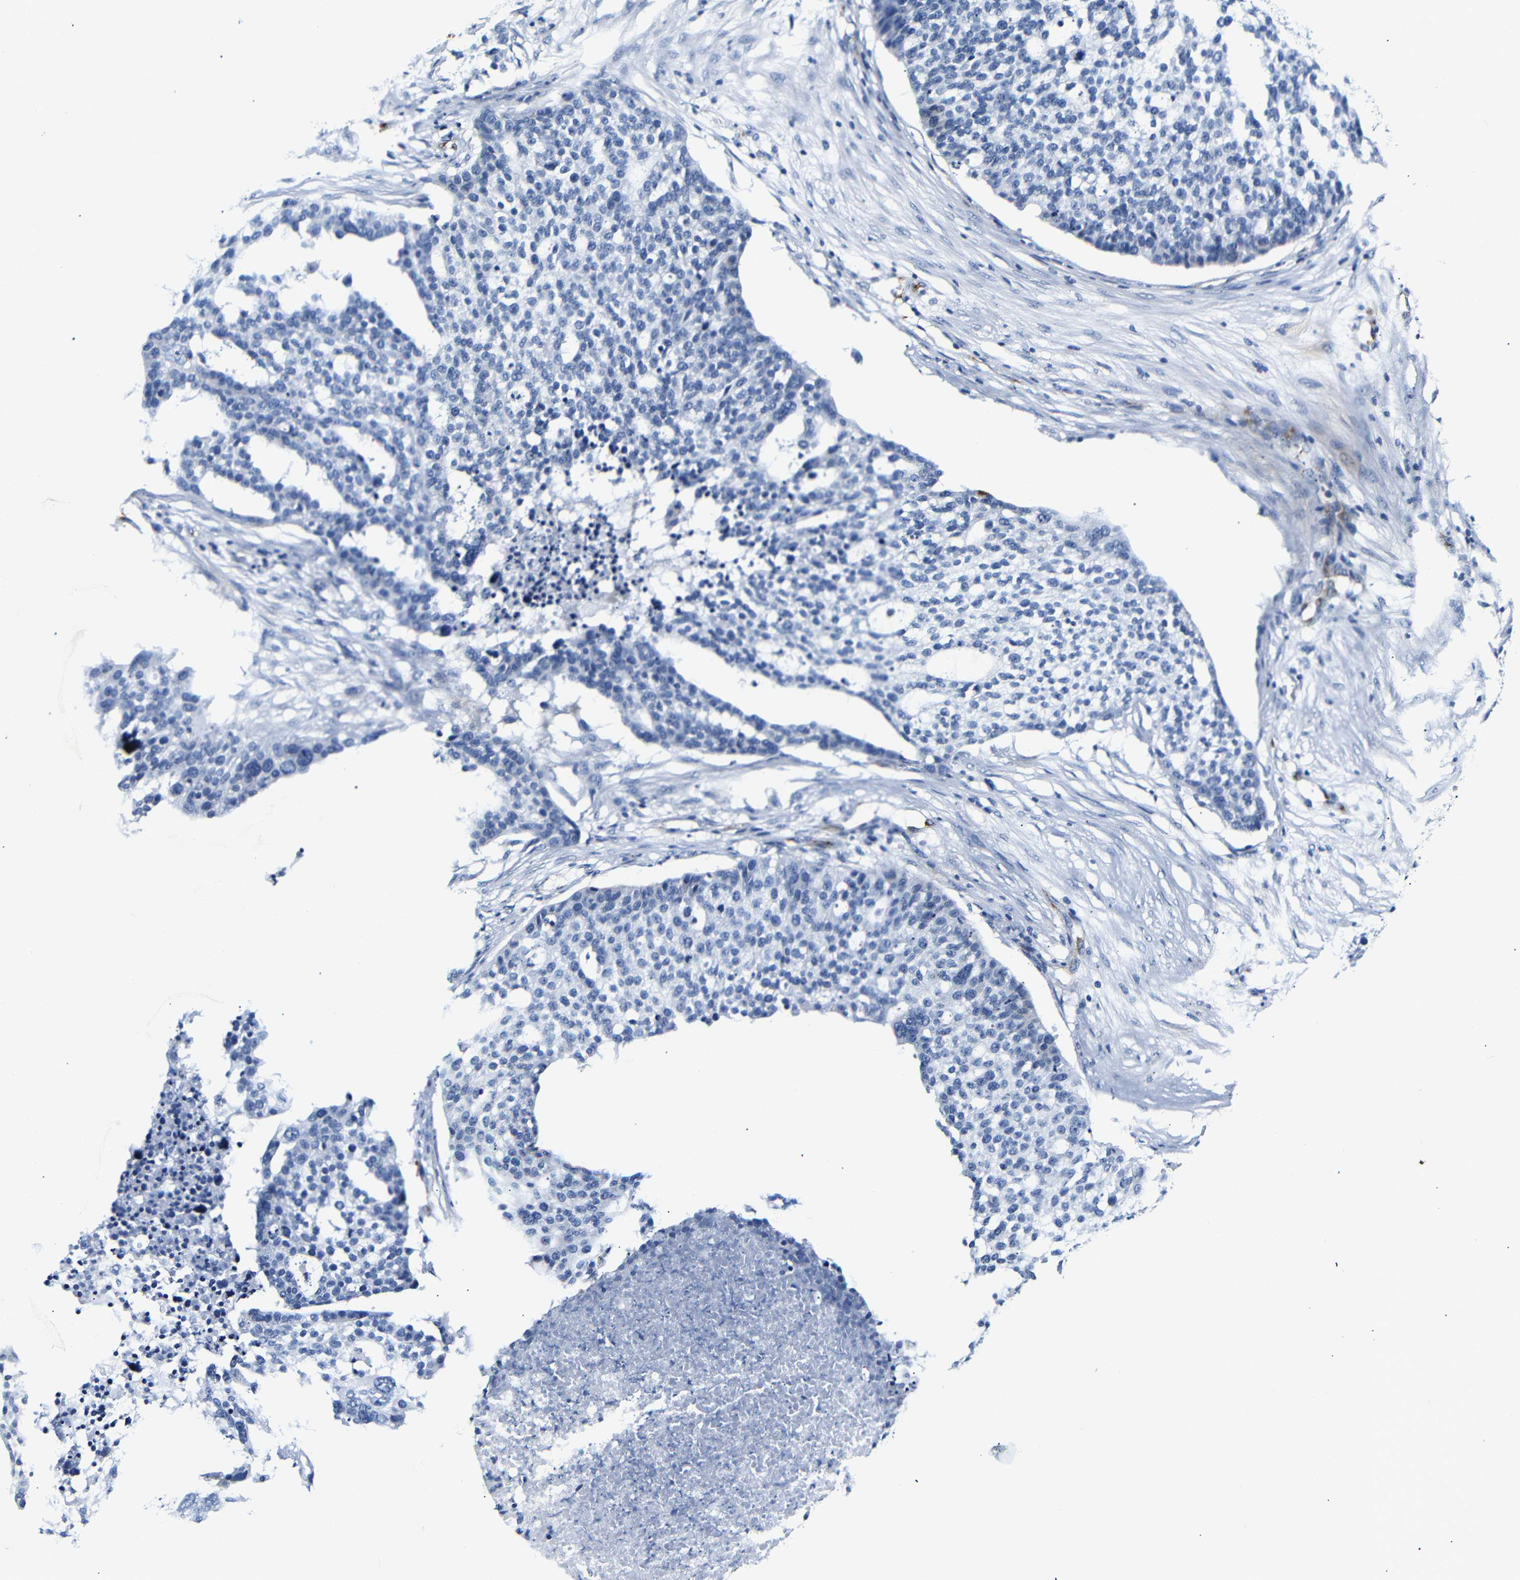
{"staining": {"intensity": "negative", "quantity": "none", "location": "none"}, "tissue": "ovarian cancer", "cell_type": "Tumor cells", "image_type": "cancer", "snomed": [{"axis": "morphology", "description": "Cystadenocarcinoma, serous, NOS"}, {"axis": "topography", "description": "Ovary"}], "caption": "Image shows no protein expression in tumor cells of ovarian cancer (serous cystadenocarcinoma) tissue.", "gene": "MUC4", "patient": {"sex": "female", "age": 59}}